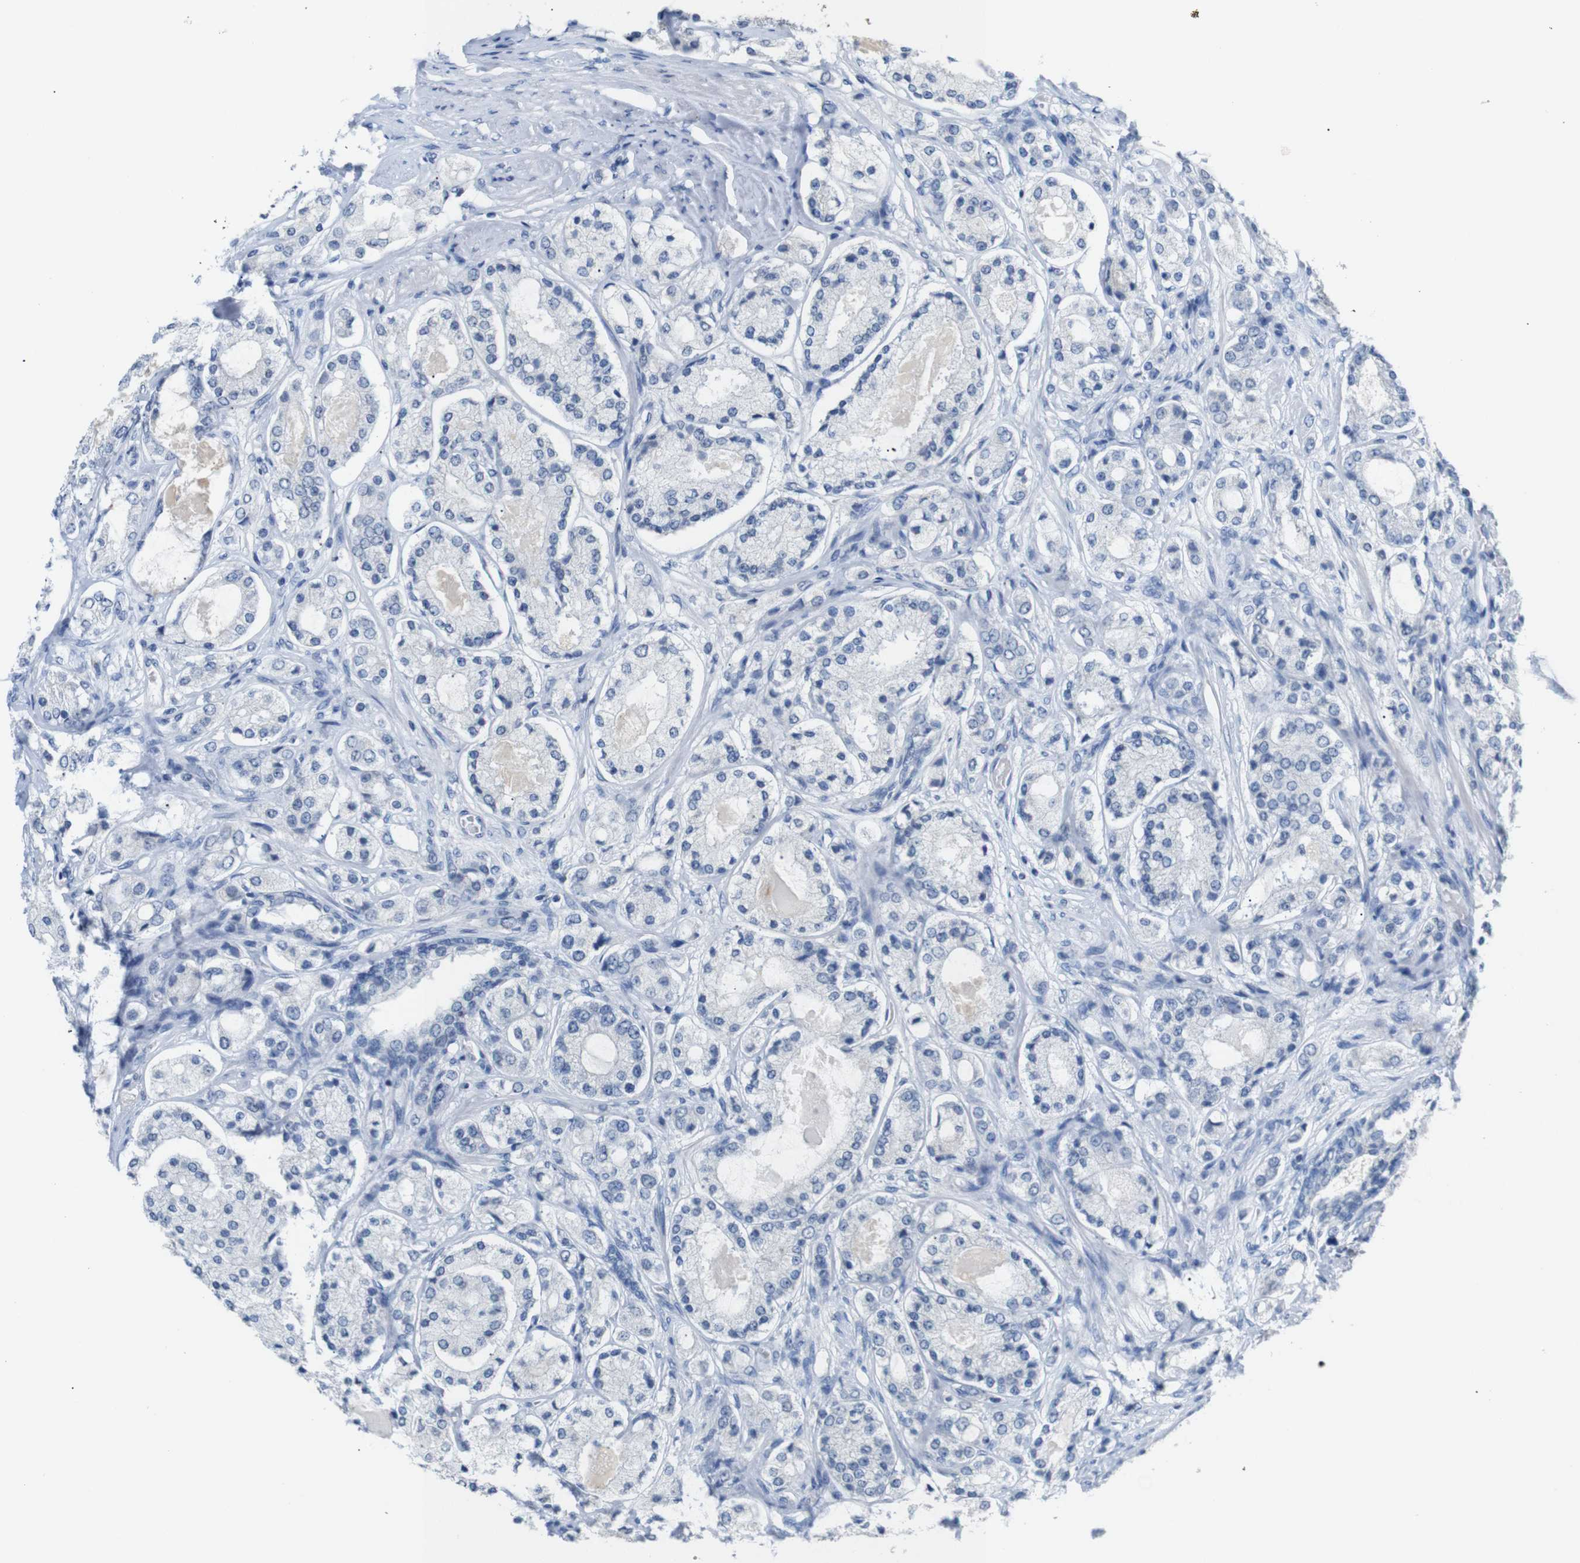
{"staining": {"intensity": "negative", "quantity": "none", "location": "none"}, "tissue": "prostate cancer", "cell_type": "Tumor cells", "image_type": "cancer", "snomed": [{"axis": "morphology", "description": "Adenocarcinoma, High grade"}, {"axis": "topography", "description": "Prostate"}], "caption": "This is an immunohistochemistry micrograph of human high-grade adenocarcinoma (prostate). There is no expression in tumor cells.", "gene": "CHRM5", "patient": {"sex": "male", "age": 65}}